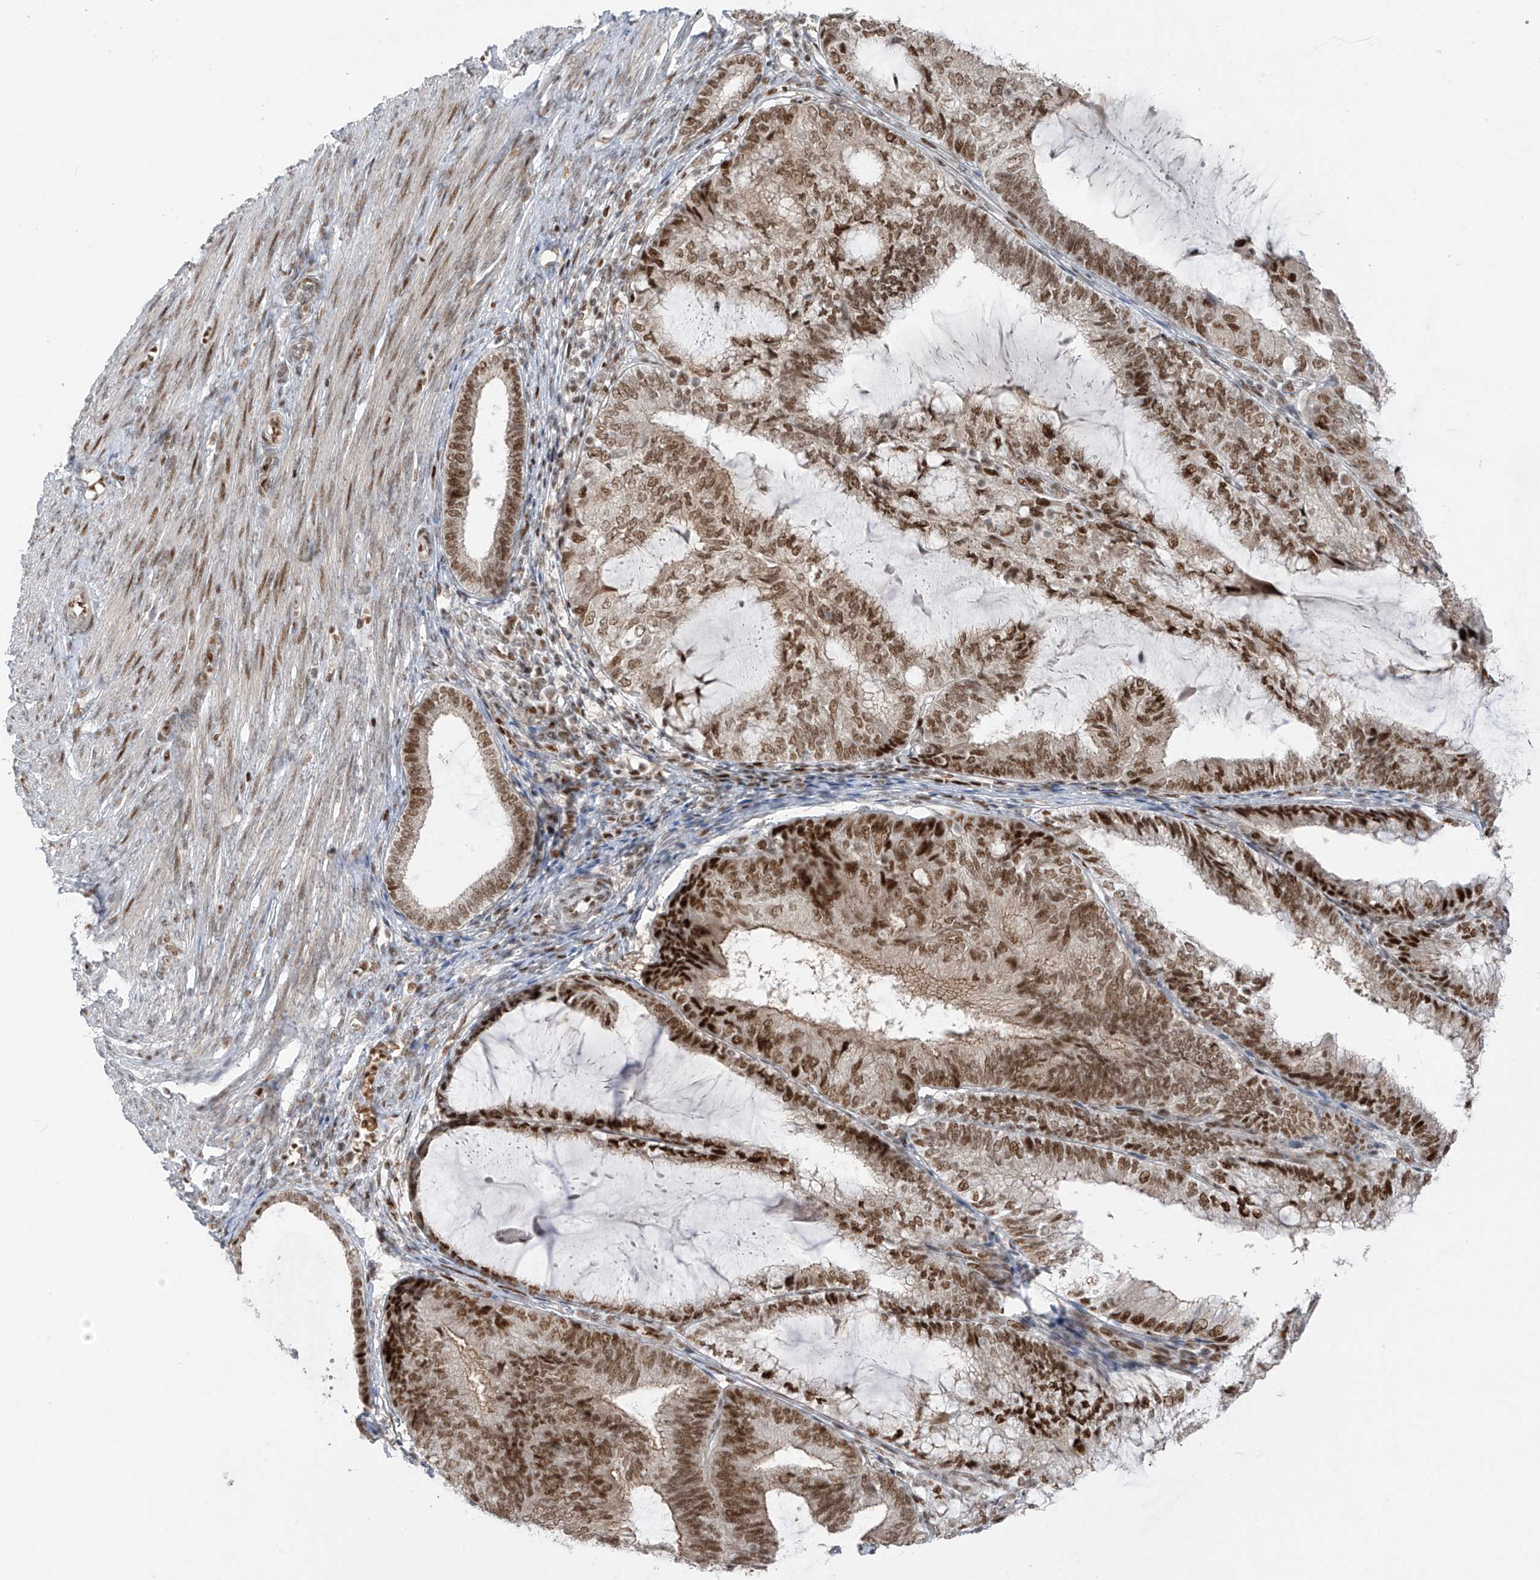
{"staining": {"intensity": "strong", "quantity": ">75%", "location": "nuclear"}, "tissue": "endometrial cancer", "cell_type": "Tumor cells", "image_type": "cancer", "snomed": [{"axis": "morphology", "description": "Adenocarcinoma, NOS"}, {"axis": "topography", "description": "Endometrium"}], "caption": "Adenocarcinoma (endometrial) stained with a protein marker exhibits strong staining in tumor cells.", "gene": "ZCWPW2", "patient": {"sex": "female", "age": 81}}